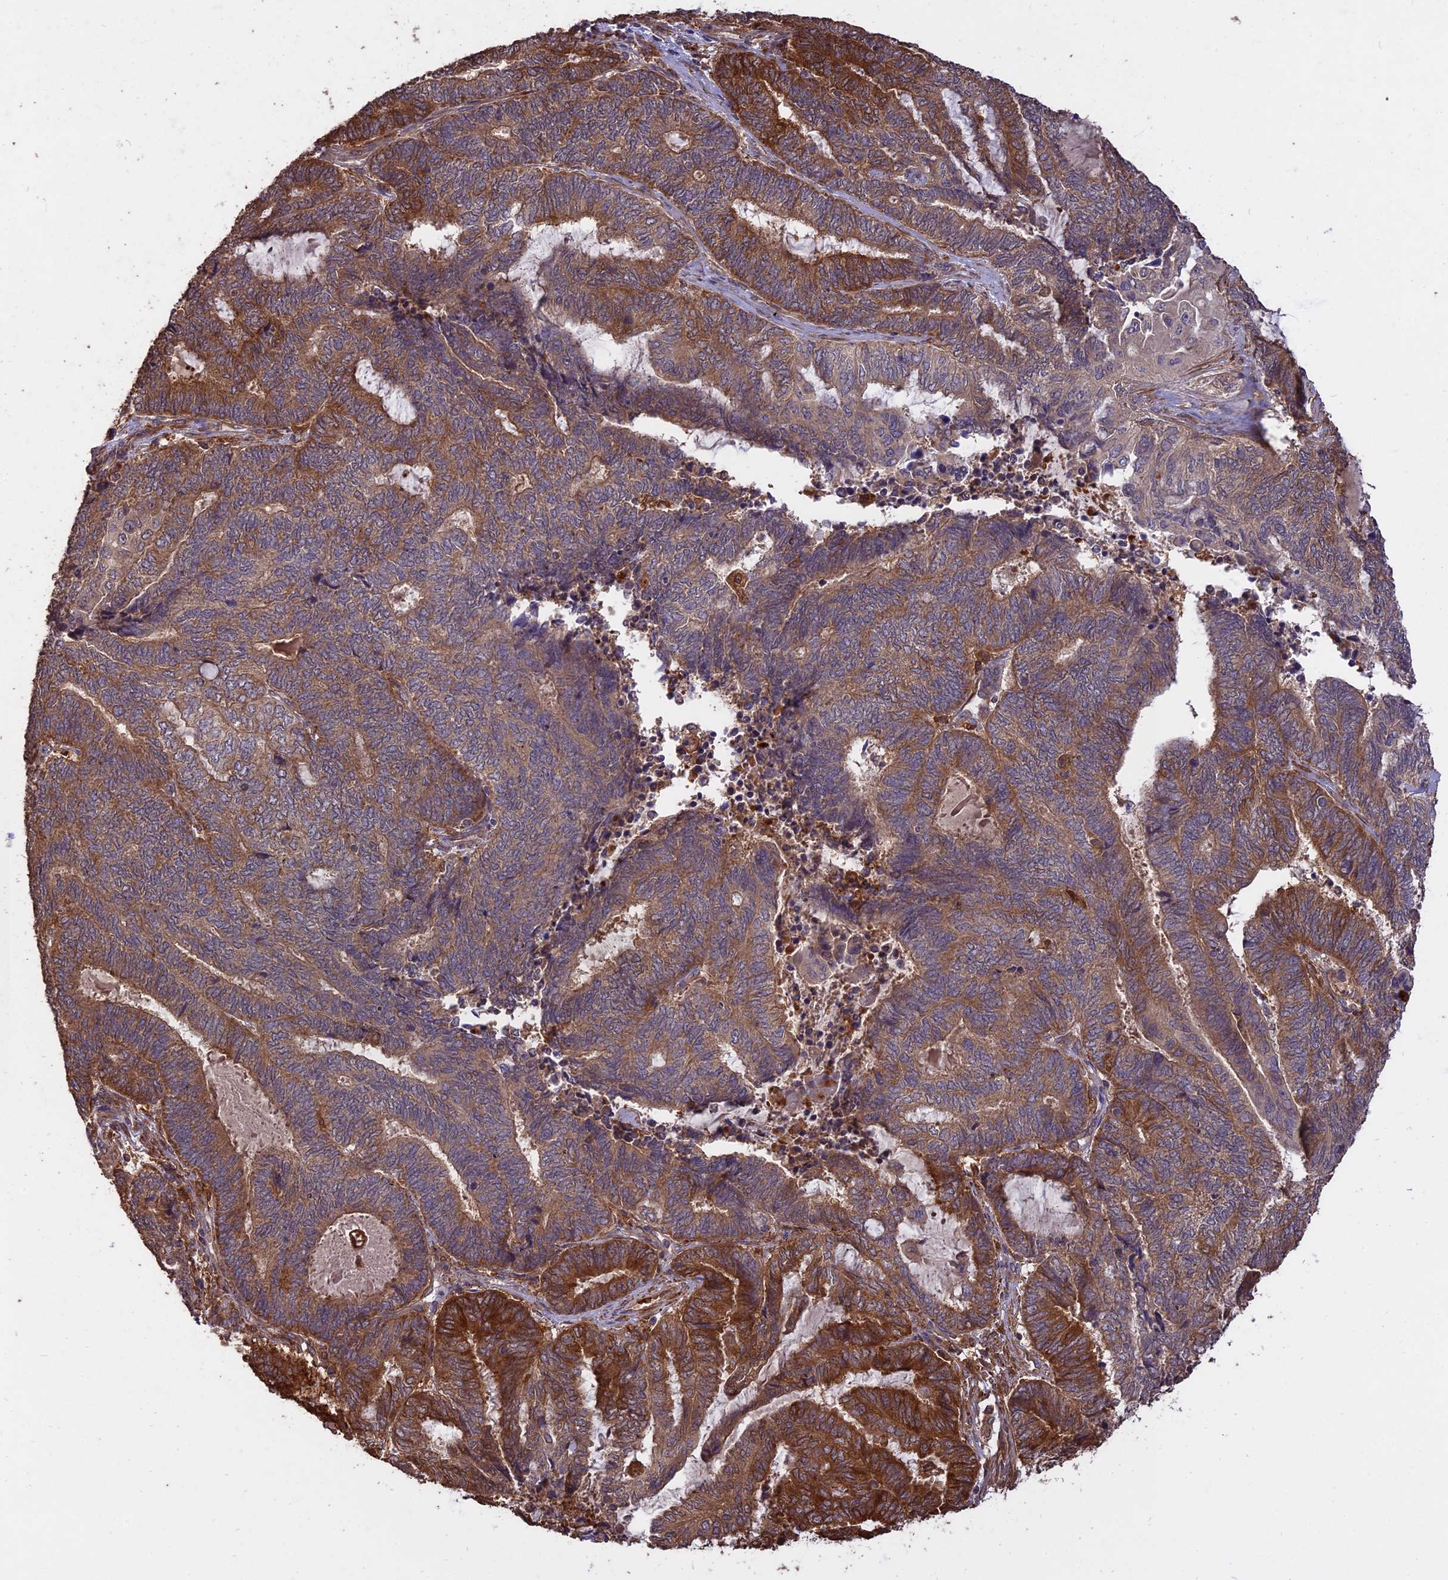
{"staining": {"intensity": "strong", "quantity": "25%-75%", "location": "cytoplasmic/membranous"}, "tissue": "endometrial cancer", "cell_type": "Tumor cells", "image_type": "cancer", "snomed": [{"axis": "morphology", "description": "Adenocarcinoma, NOS"}, {"axis": "topography", "description": "Uterus"}, {"axis": "topography", "description": "Endometrium"}], "caption": "An immunohistochemistry histopathology image of tumor tissue is shown. Protein staining in brown labels strong cytoplasmic/membranous positivity in adenocarcinoma (endometrial) within tumor cells.", "gene": "SAC3D1", "patient": {"sex": "female", "age": 70}}